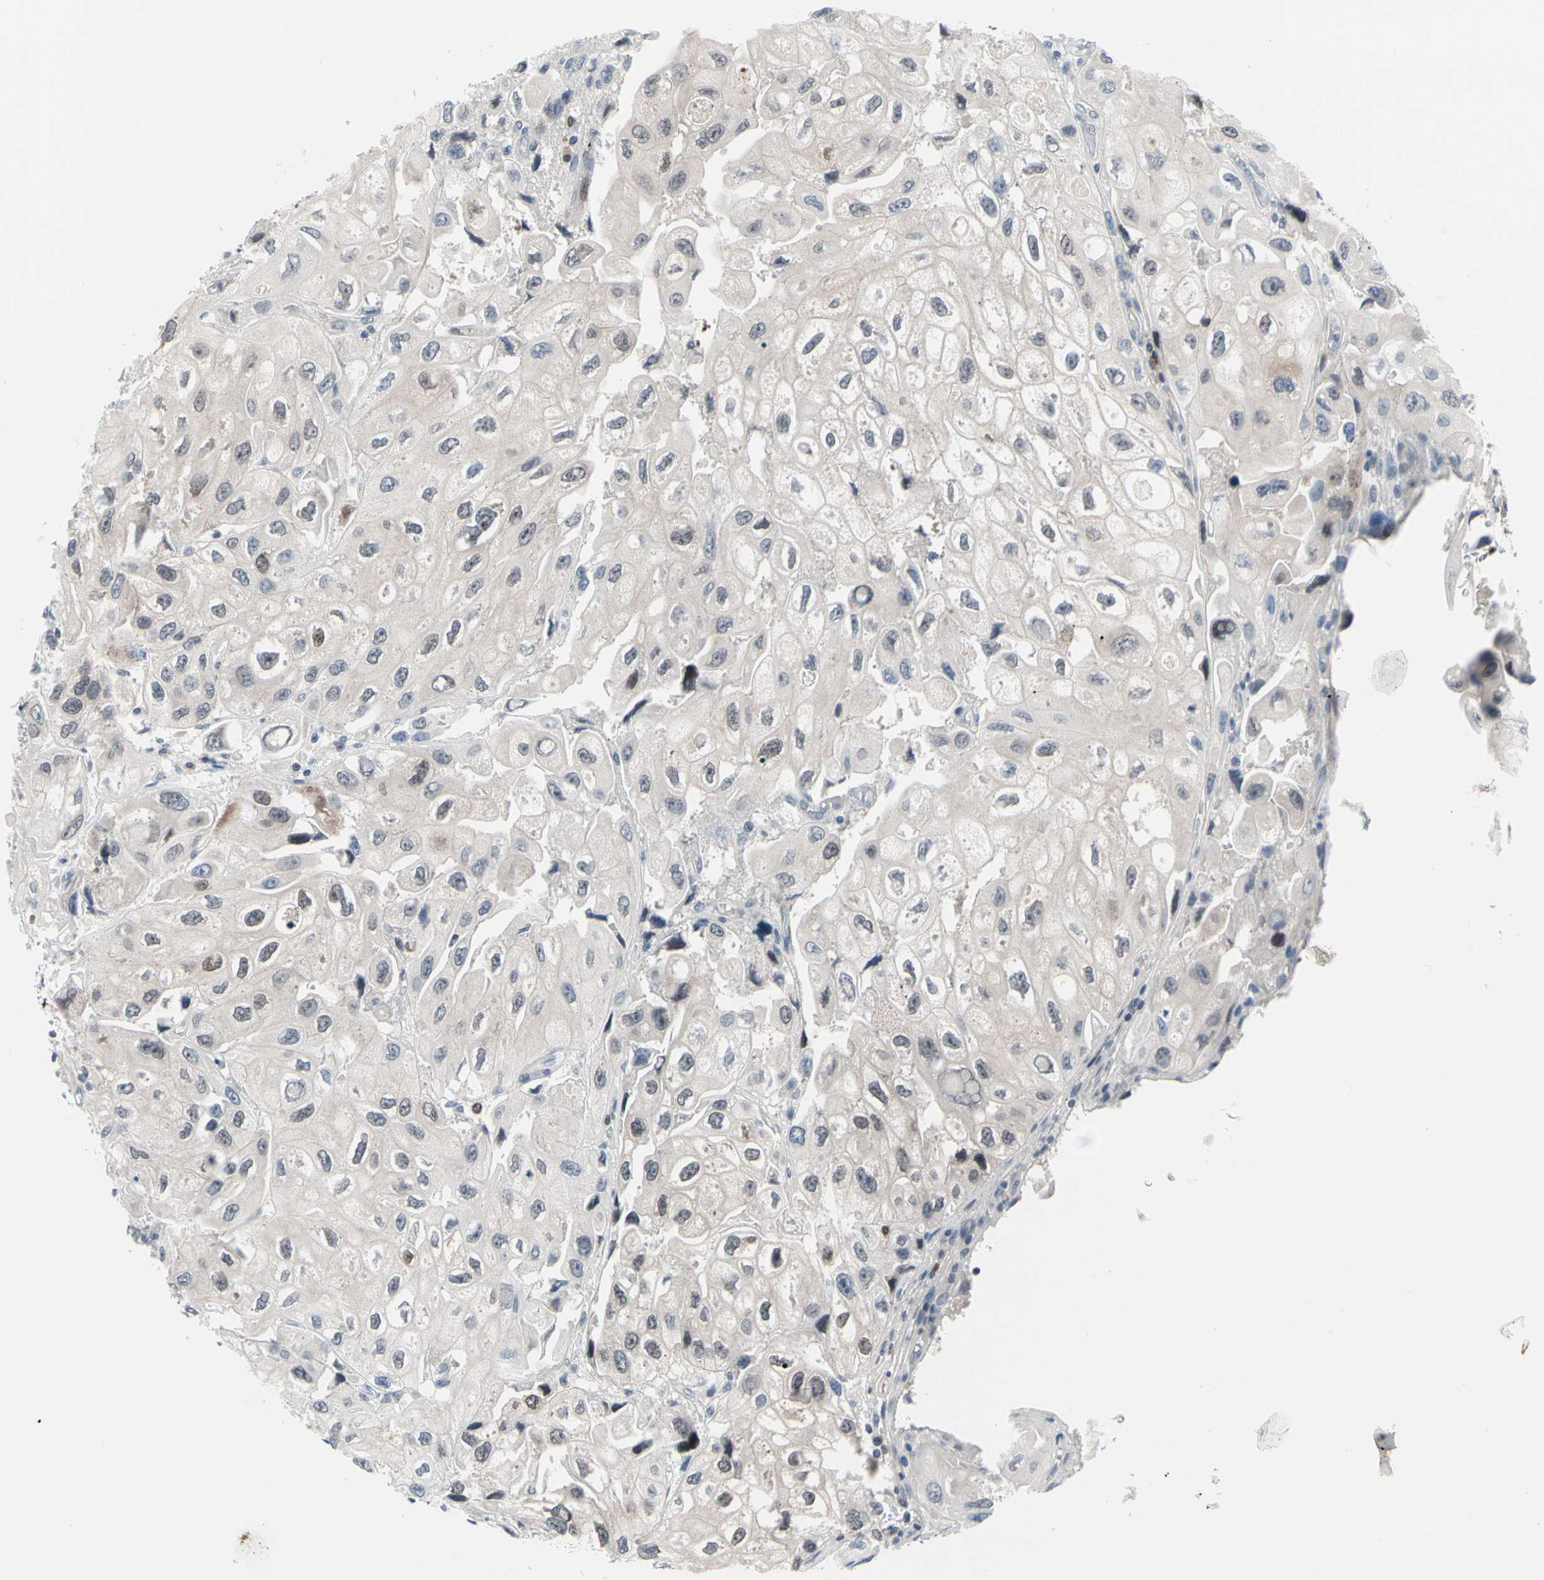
{"staining": {"intensity": "negative", "quantity": "none", "location": "none"}, "tissue": "urothelial cancer", "cell_type": "Tumor cells", "image_type": "cancer", "snomed": [{"axis": "morphology", "description": "Urothelial carcinoma, High grade"}, {"axis": "topography", "description": "Urinary bladder"}], "caption": "The immunohistochemistry (IHC) micrograph has no significant expression in tumor cells of urothelial carcinoma (high-grade) tissue. (Stains: DAB immunohistochemistry with hematoxylin counter stain, Microscopy: brightfield microscopy at high magnification).", "gene": "TXN", "patient": {"sex": "female", "age": 64}}